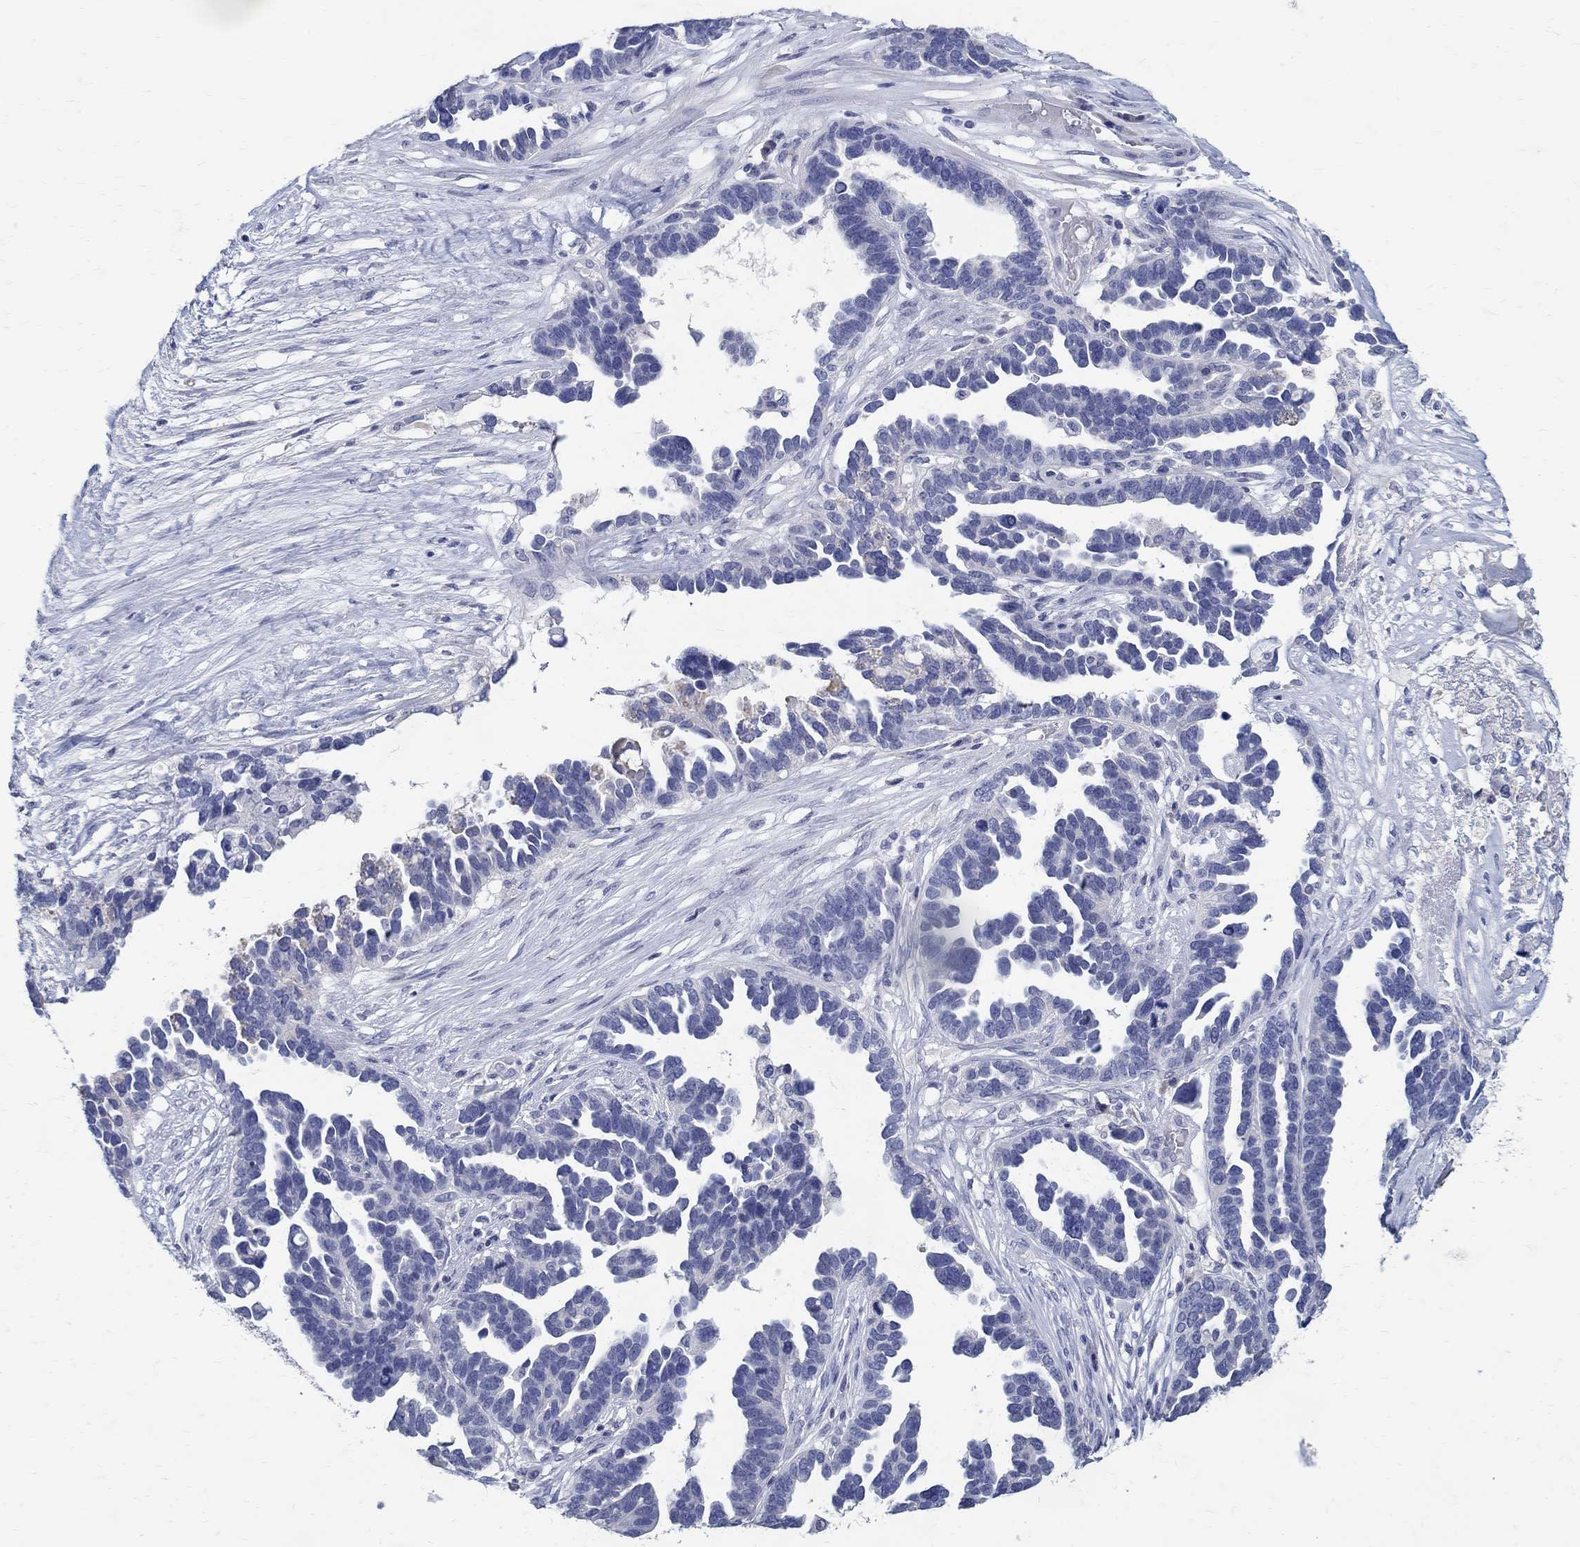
{"staining": {"intensity": "negative", "quantity": "none", "location": "none"}, "tissue": "ovarian cancer", "cell_type": "Tumor cells", "image_type": "cancer", "snomed": [{"axis": "morphology", "description": "Cystadenocarcinoma, serous, NOS"}, {"axis": "topography", "description": "Ovary"}], "caption": "Immunohistochemistry micrograph of ovarian serous cystadenocarcinoma stained for a protein (brown), which displays no positivity in tumor cells. Brightfield microscopy of immunohistochemistry (IHC) stained with DAB (brown) and hematoxylin (blue), captured at high magnification.", "gene": "SOX2", "patient": {"sex": "female", "age": 54}}